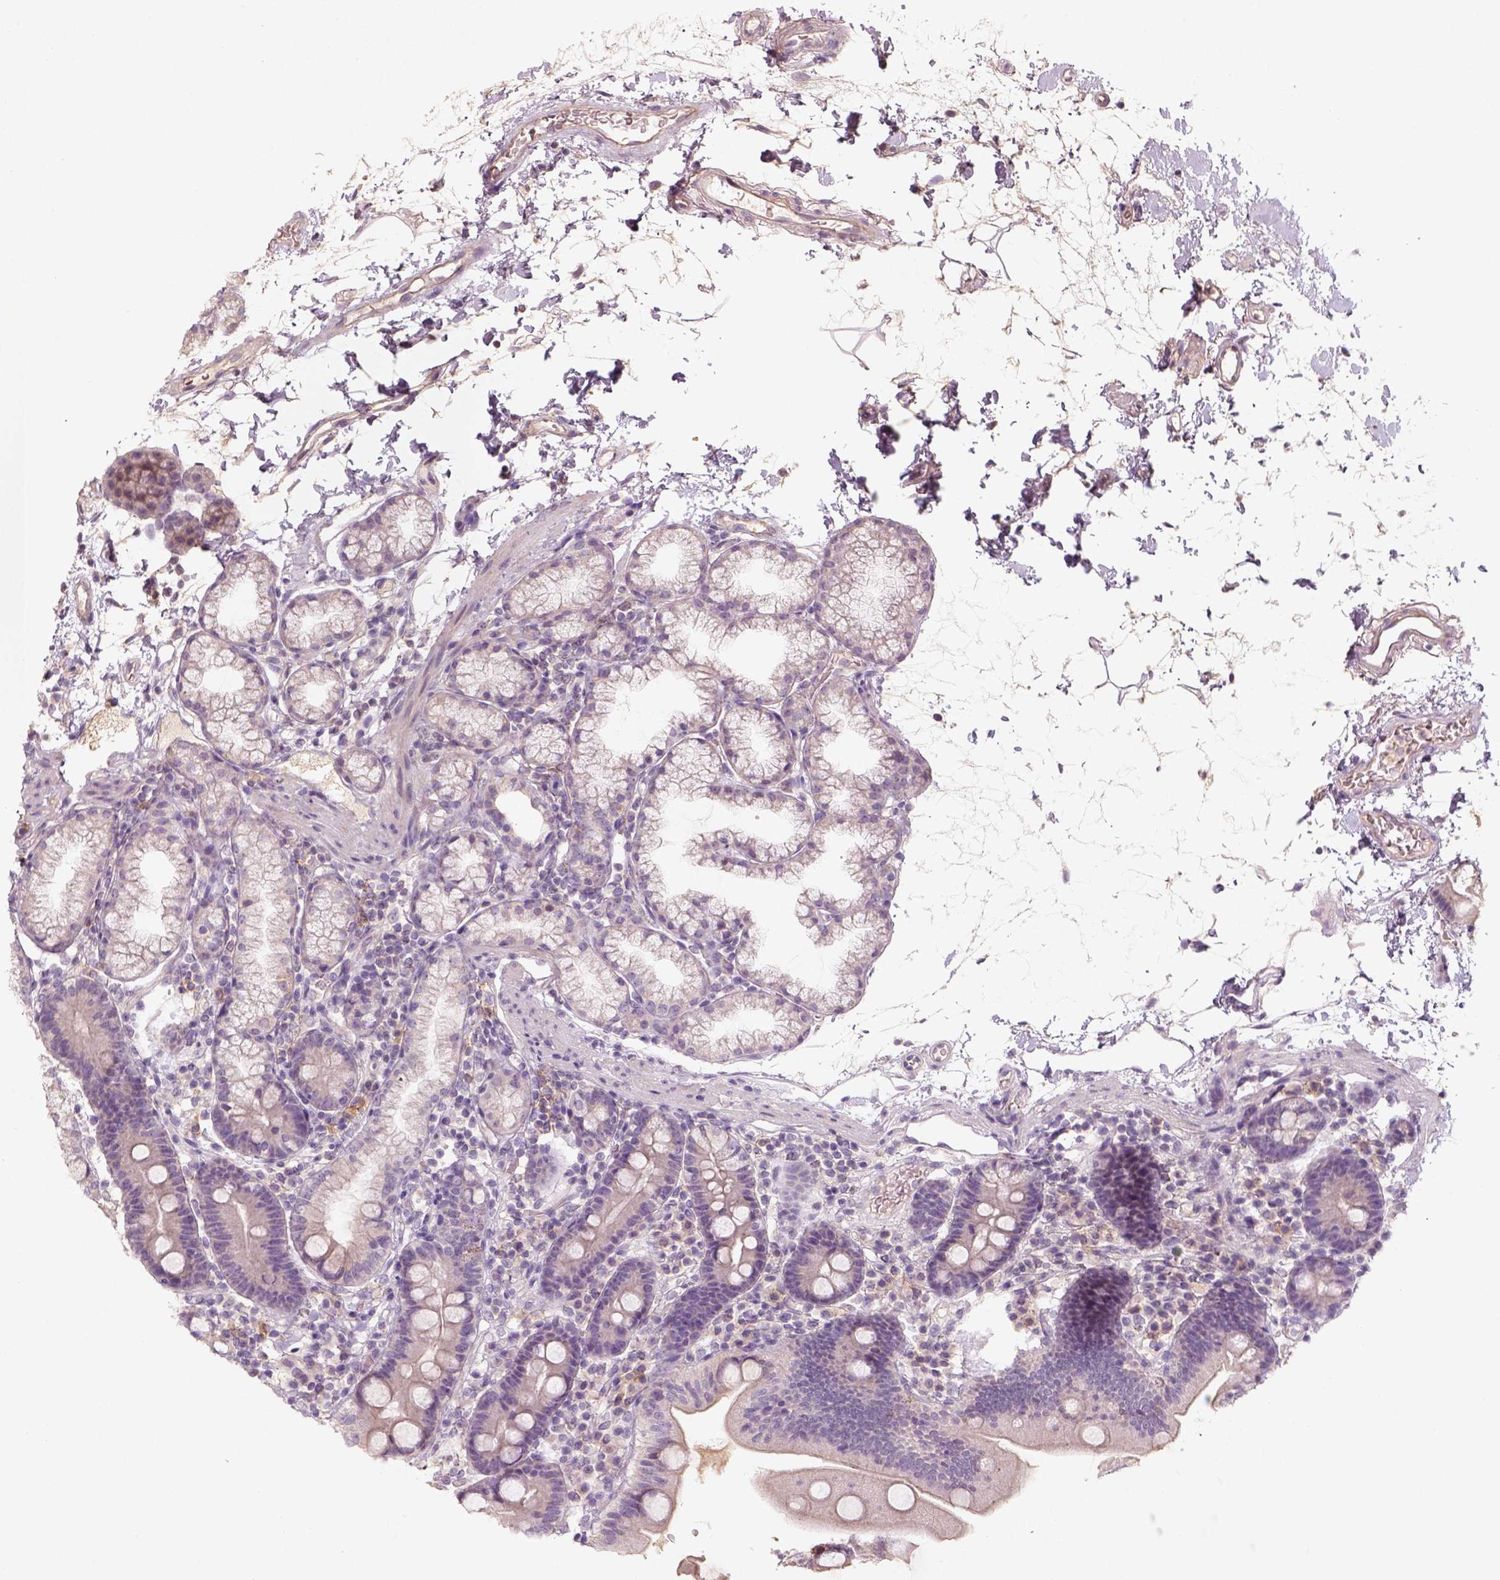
{"staining": {"intensity": "weak", "quantity": "<25%", "location": "cytoplasmic/membranous"}, "tissue": "duodenum", "cell_type": "Glandular cells", "image_type": "normal", "snomed": [{"axis": "morphology", "description": "Normal tissue, NOS"}, {"axis": "topography", "description": "Pancreas"}, {"axis": "topography", "description": "Duodenum"}], "caption": "Immunohistochemistry (IHC) micrograph of normal human duodenum stained for a protein (brown), which displays no staining in glandular cells.", "gene": "AQP9", "patient": {"sex": "male", "age": 59}}